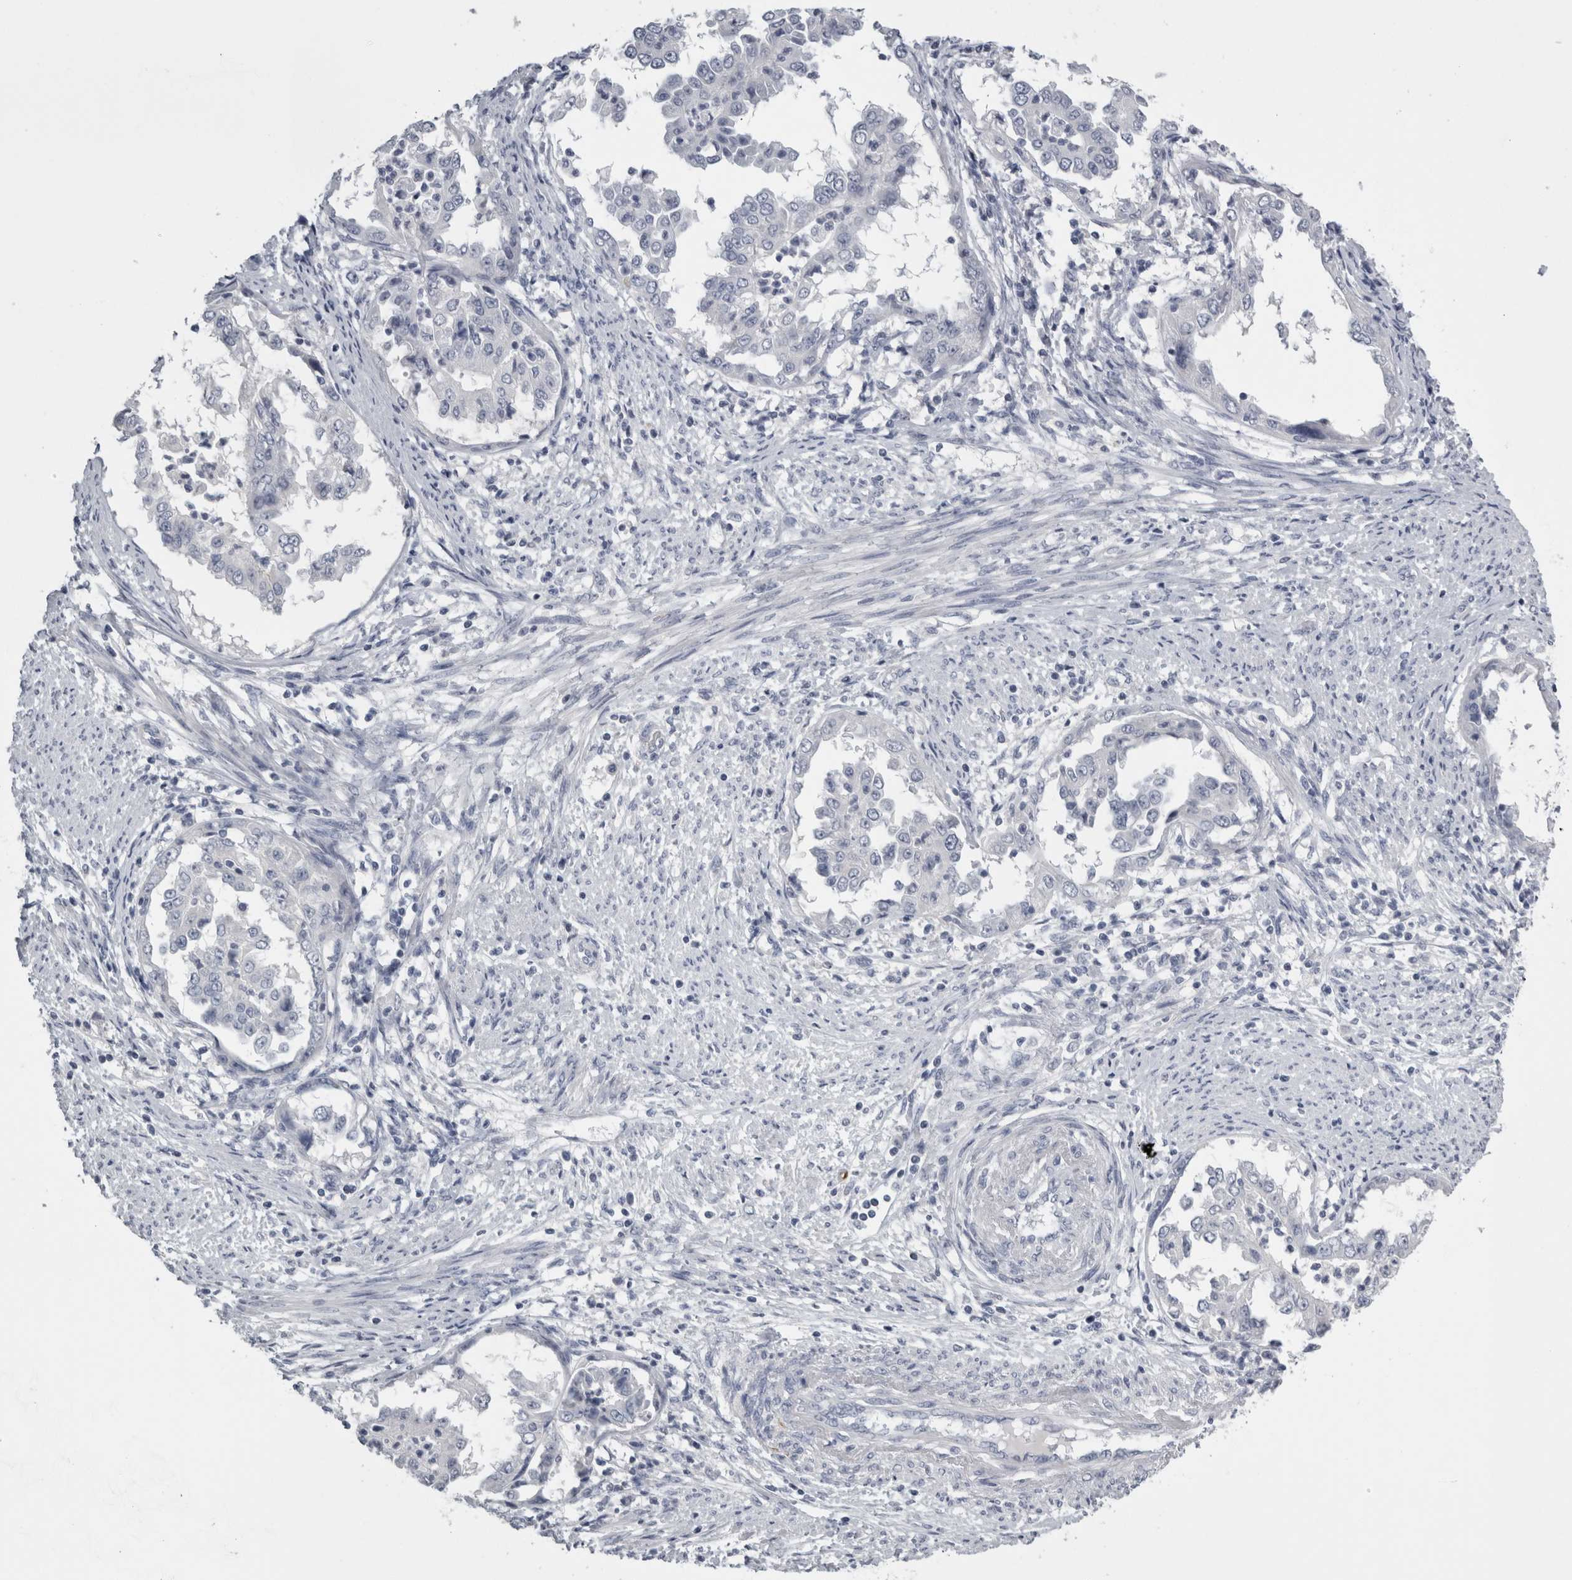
{"staining": {"intensity": "negative", "quantity": "none", "location": "none"}, "tissue": "endometrial cancer", "cell_type": "Tumor cells", "image_type": "cancer", "snomed": [{"axis": "morphology", "description": "Adenocarcinoma, NOS"}, {"axis": "topography", "description": "Endometrium"}], "caption": "Tumor cells are negative for brown protein staining in endometrial cancer (adenocarcinoma). The staining was performed using DAB to visualize the protein expression in brown, while the nuclei were stained in blue with hematoxylin (Magnification: 20x).", "gene": "TCAP", "patient": {"sex": "female", "age": 85}}